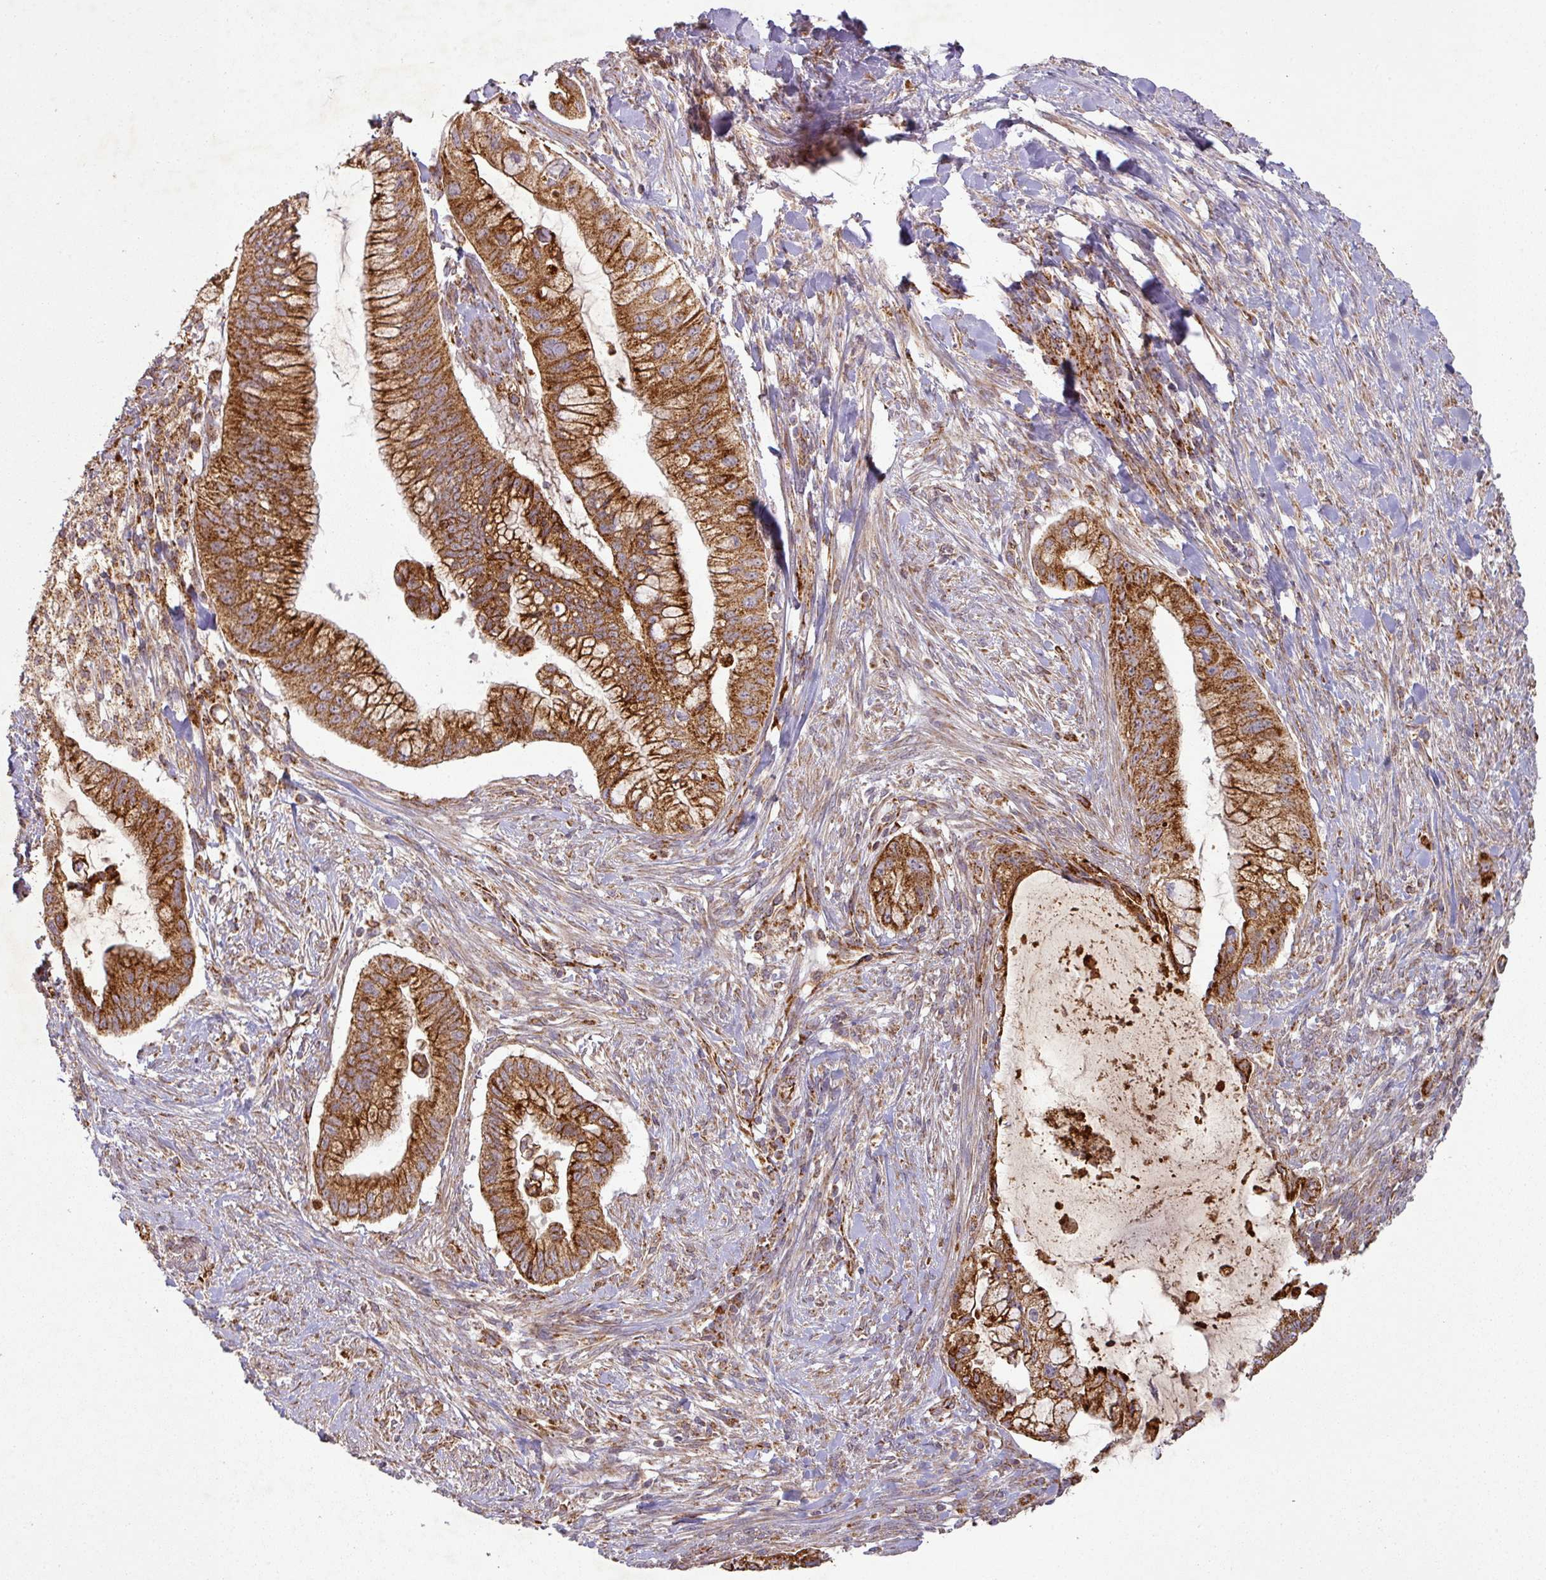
{"staining": {"intensity": "strong", "quantity": ">75%", "location": "cytoplasmic/membranous"}, "tissue": "pancreatic cancer", "cell_type": "Tumor cells", "image_type": "cancer", "snomed": [{"axis": "morphology", "description": "Adenocarcinoma, NOS"}, {"axis": "topography", "description": "Pancreas"}], "caption": "Protein analysis of pancreatic cancer tissue exhibits strong cytoplasmic/membranous expression in approximately >75% of tumor cells.", "gene": "GPD2", "patient": {"sex": "male", "age": 48}}